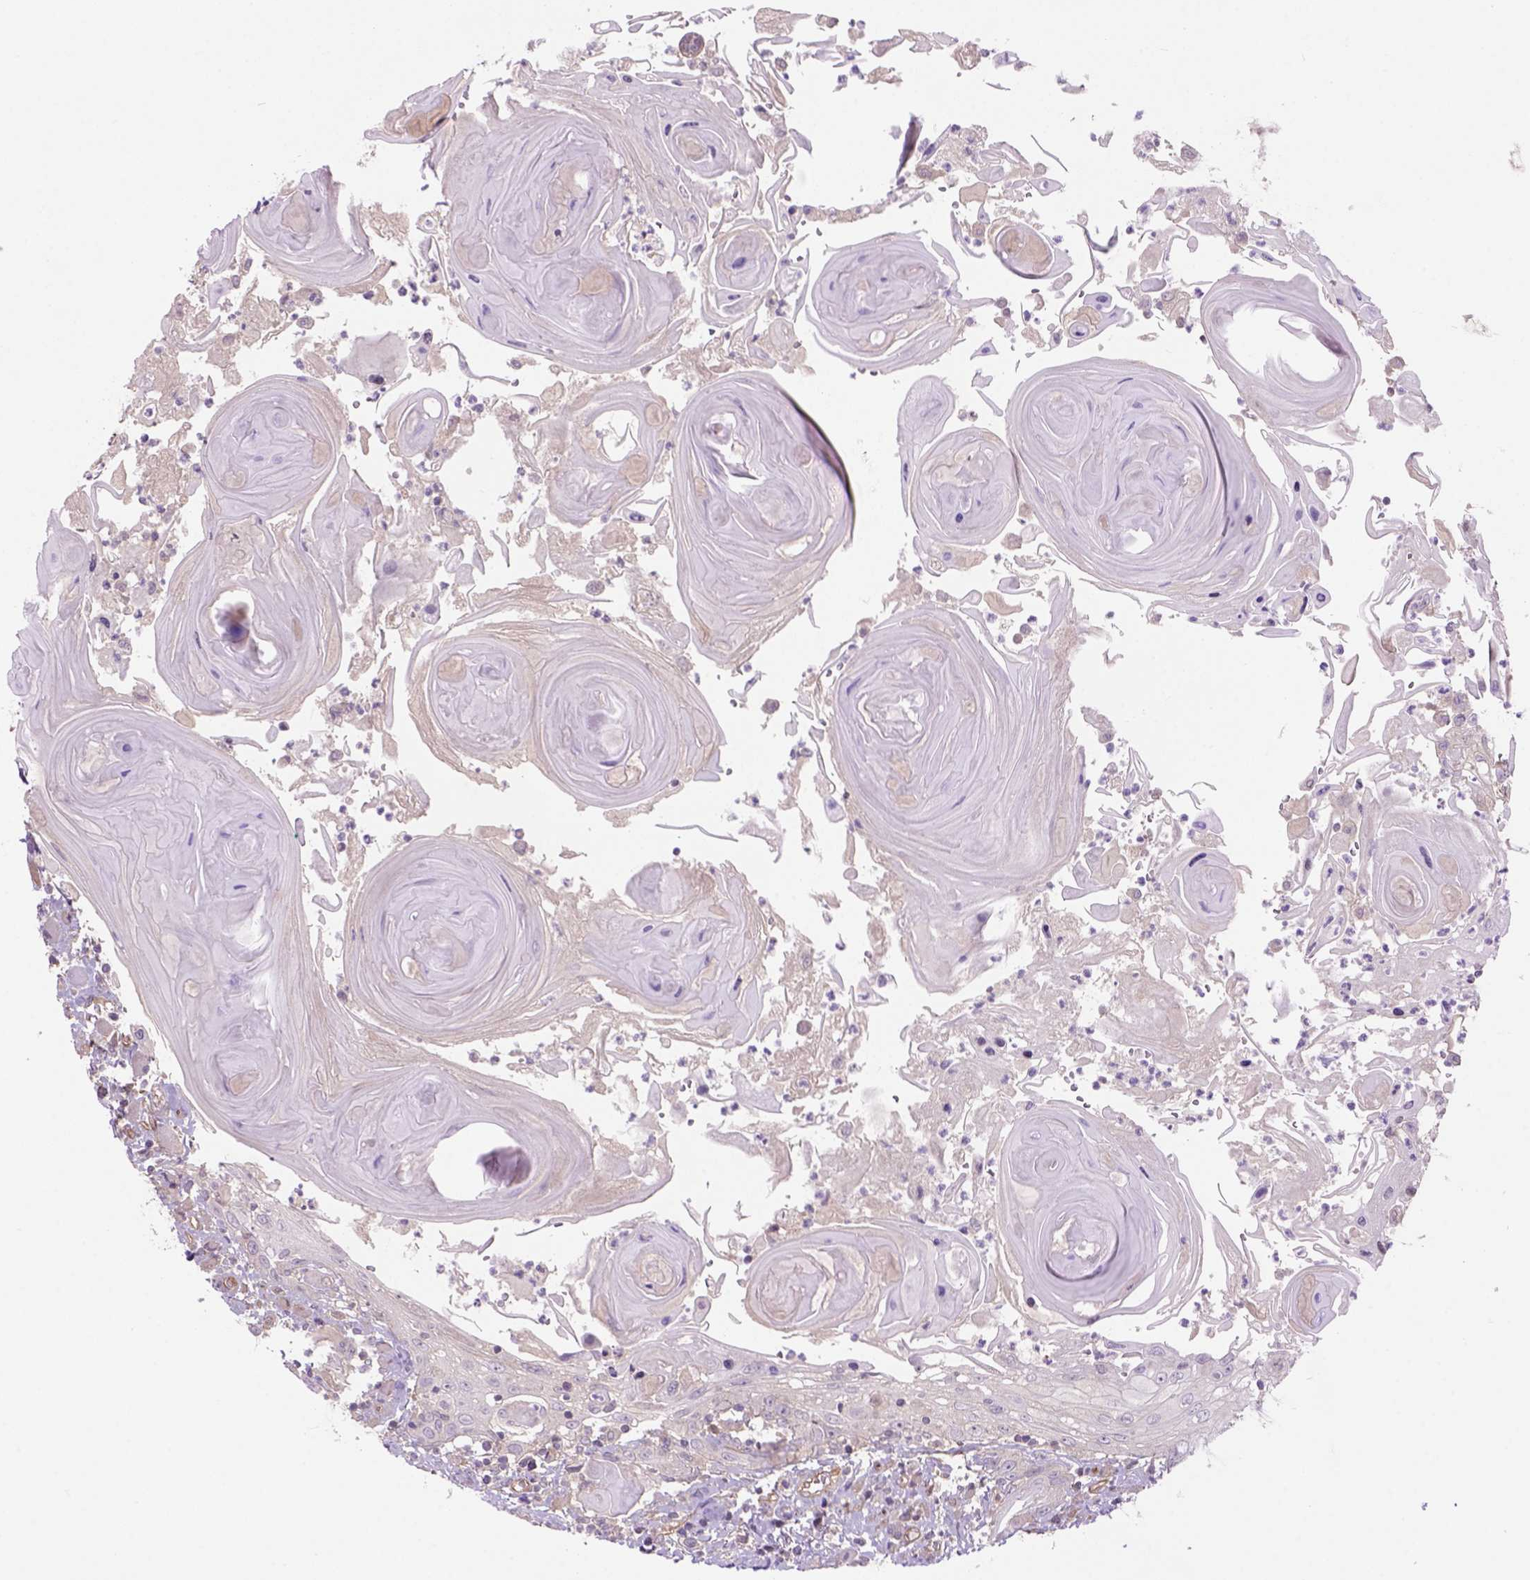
{"staining": {"intensity": "negative", "quantity": "none", "location": "none"}, "tissue": "head and neck cancer", "cell_type": "Tumor cells", "image_type": "cancer", "snomed": [{"axis": "morphology", "description": "Squamous cell carcinoma, NOS"}, {"axis": "topography", "description": "Head-Neck"}], "caption": "IHC photomicrograph of human head and neck squamous cell carcinoma stained for a protein (brown), which demonstrates no positivity in tumor cells.", "gene": "CASKIN2", "patient": {"sex": "female", "age": 80}}